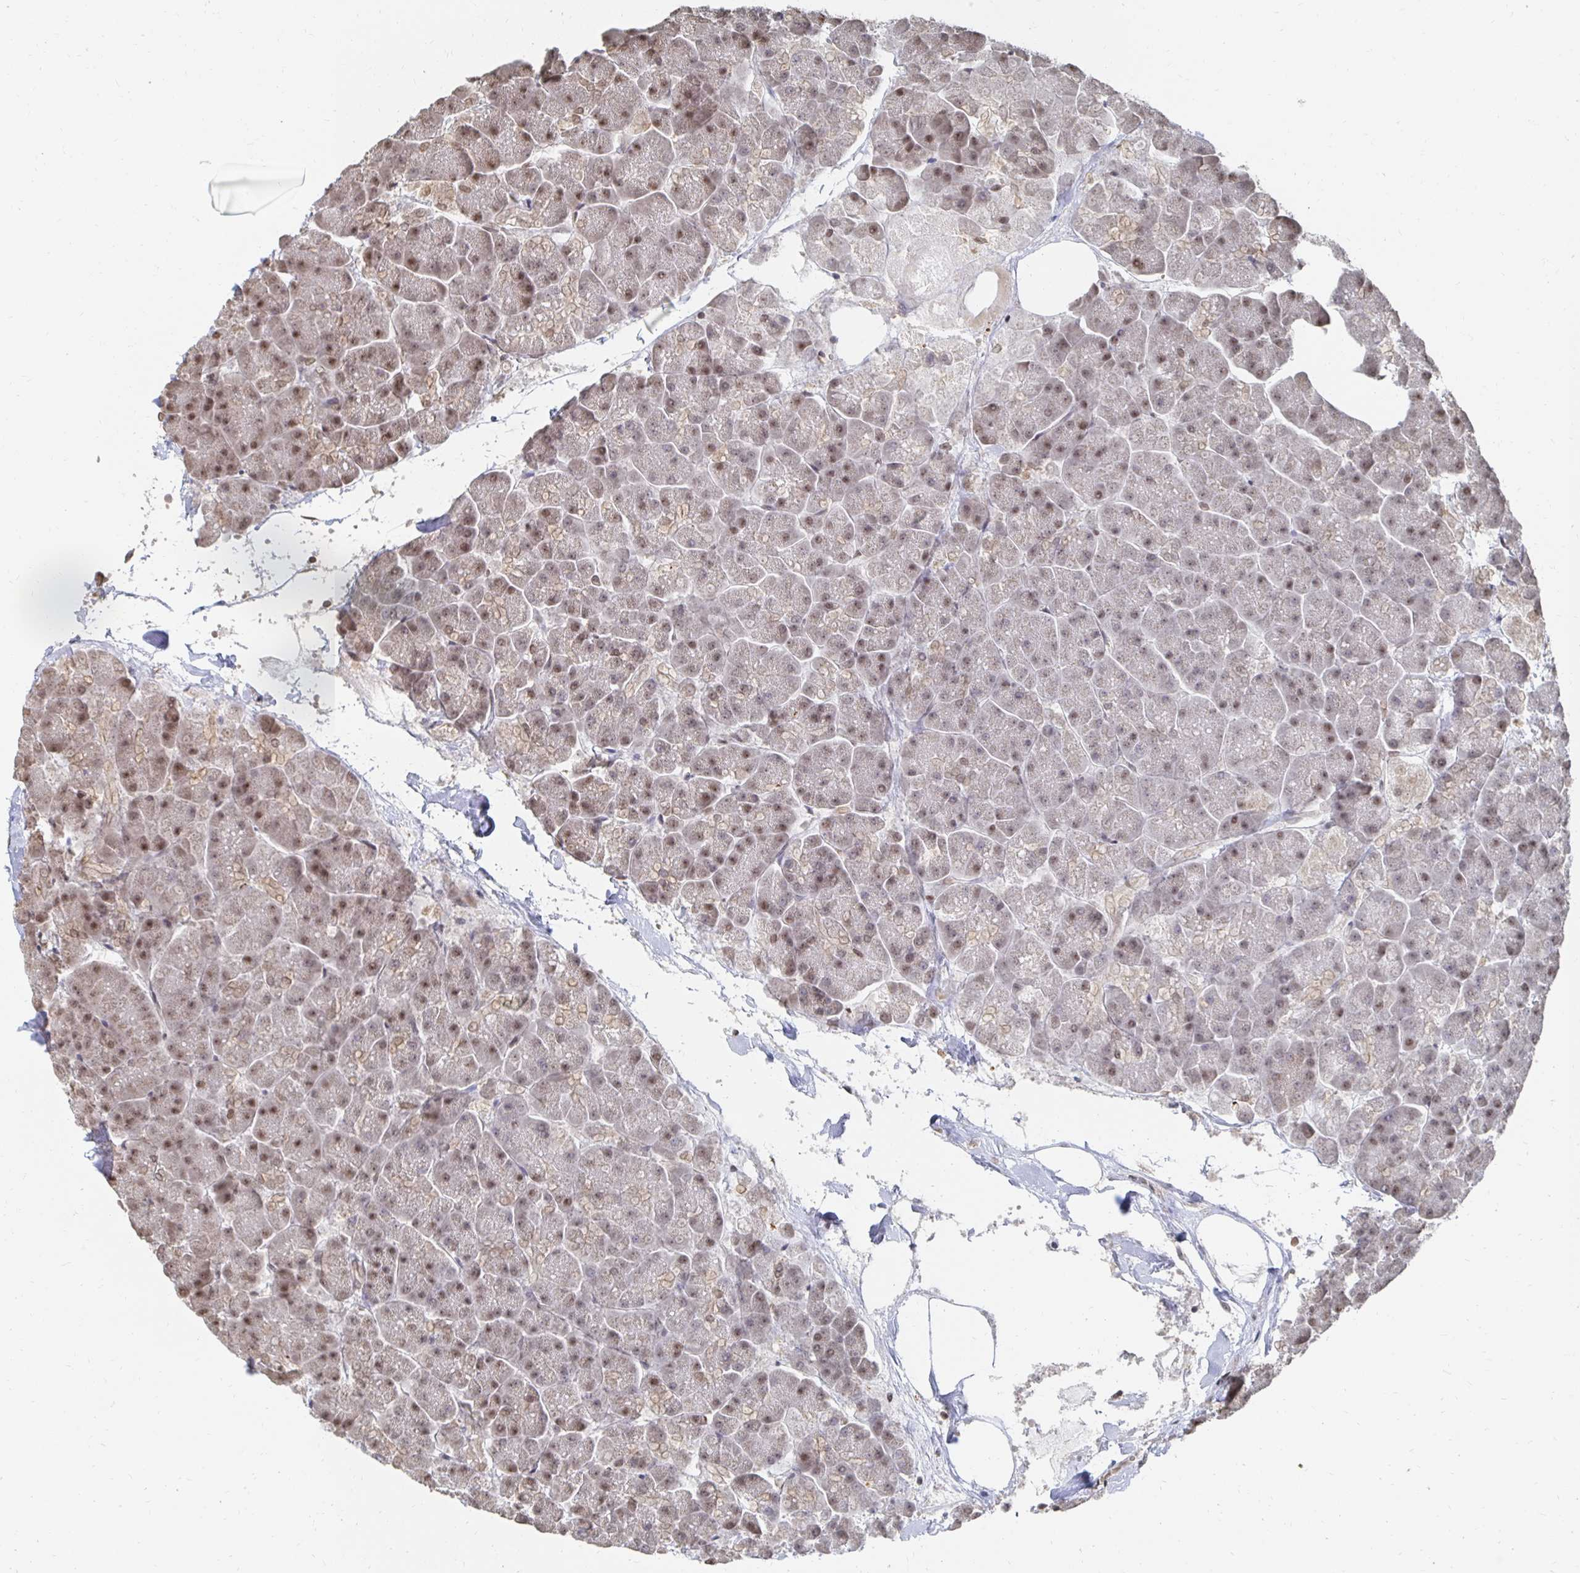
{"staining": {"intensity": "moderate", "quantity": "25%-75%", "location": "nuclear"}, "tissue": "pancreas", "cell_type": "Exocrine glandular cells", "image_type": "normal", "snomed": [{"axis": "morphology", "description": "Normal tissue, NOS"}, {"axis": "topography", "description": "Pancreas"}, {"axis": "topography", "description": "Peripheral nerve tissue"}], "caption": "Immunohistochemistry (IHC) (DAB) staining of normal human pancreas reveals moderate nuclear protein expression in approximately 25%-75% of exocrine glandular cells.", "gene": "GTF3C6", "patient": {"sex": "male", "age": 54}}